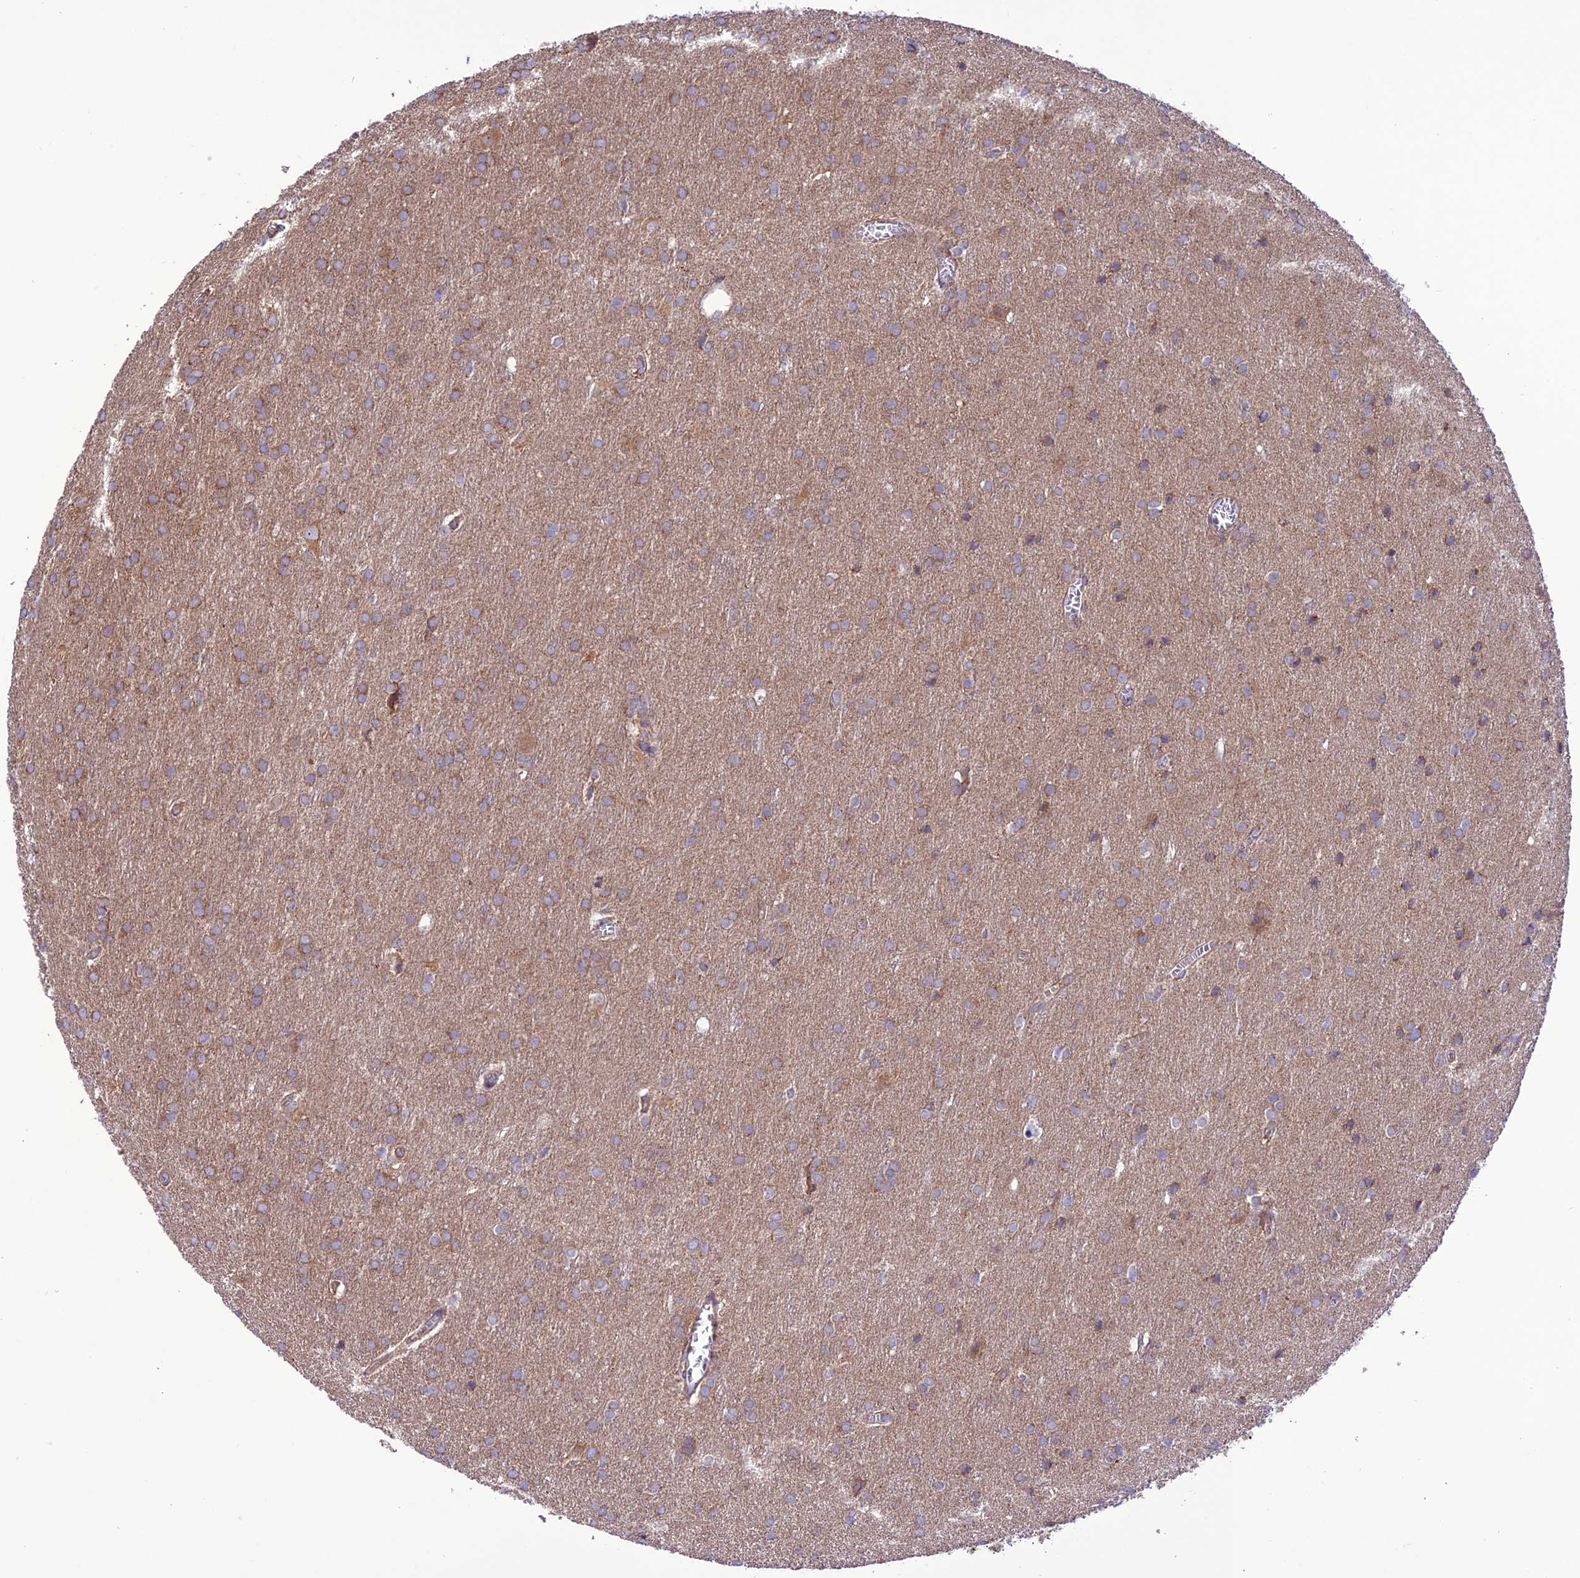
{"staining": {"intensity": "moderate", "quantity": ">75%", "location": "cytoplasmic/membranous"}, "tissue": "glioma", "cell_type": "Tumor cells", "image_type": "cancer", "snomed": [{"axis": "morphology", "description": "Glioma, malignant, Low grade"}, {"axis": "topography", "description": "Brain"}], "caption": "Glioma tissue shows moderate cytoplasmic/membranous staining in approximately >75% of tumor cells", "gene": "MAP3K12", "patient": {"sex": "female", "age": 32}}